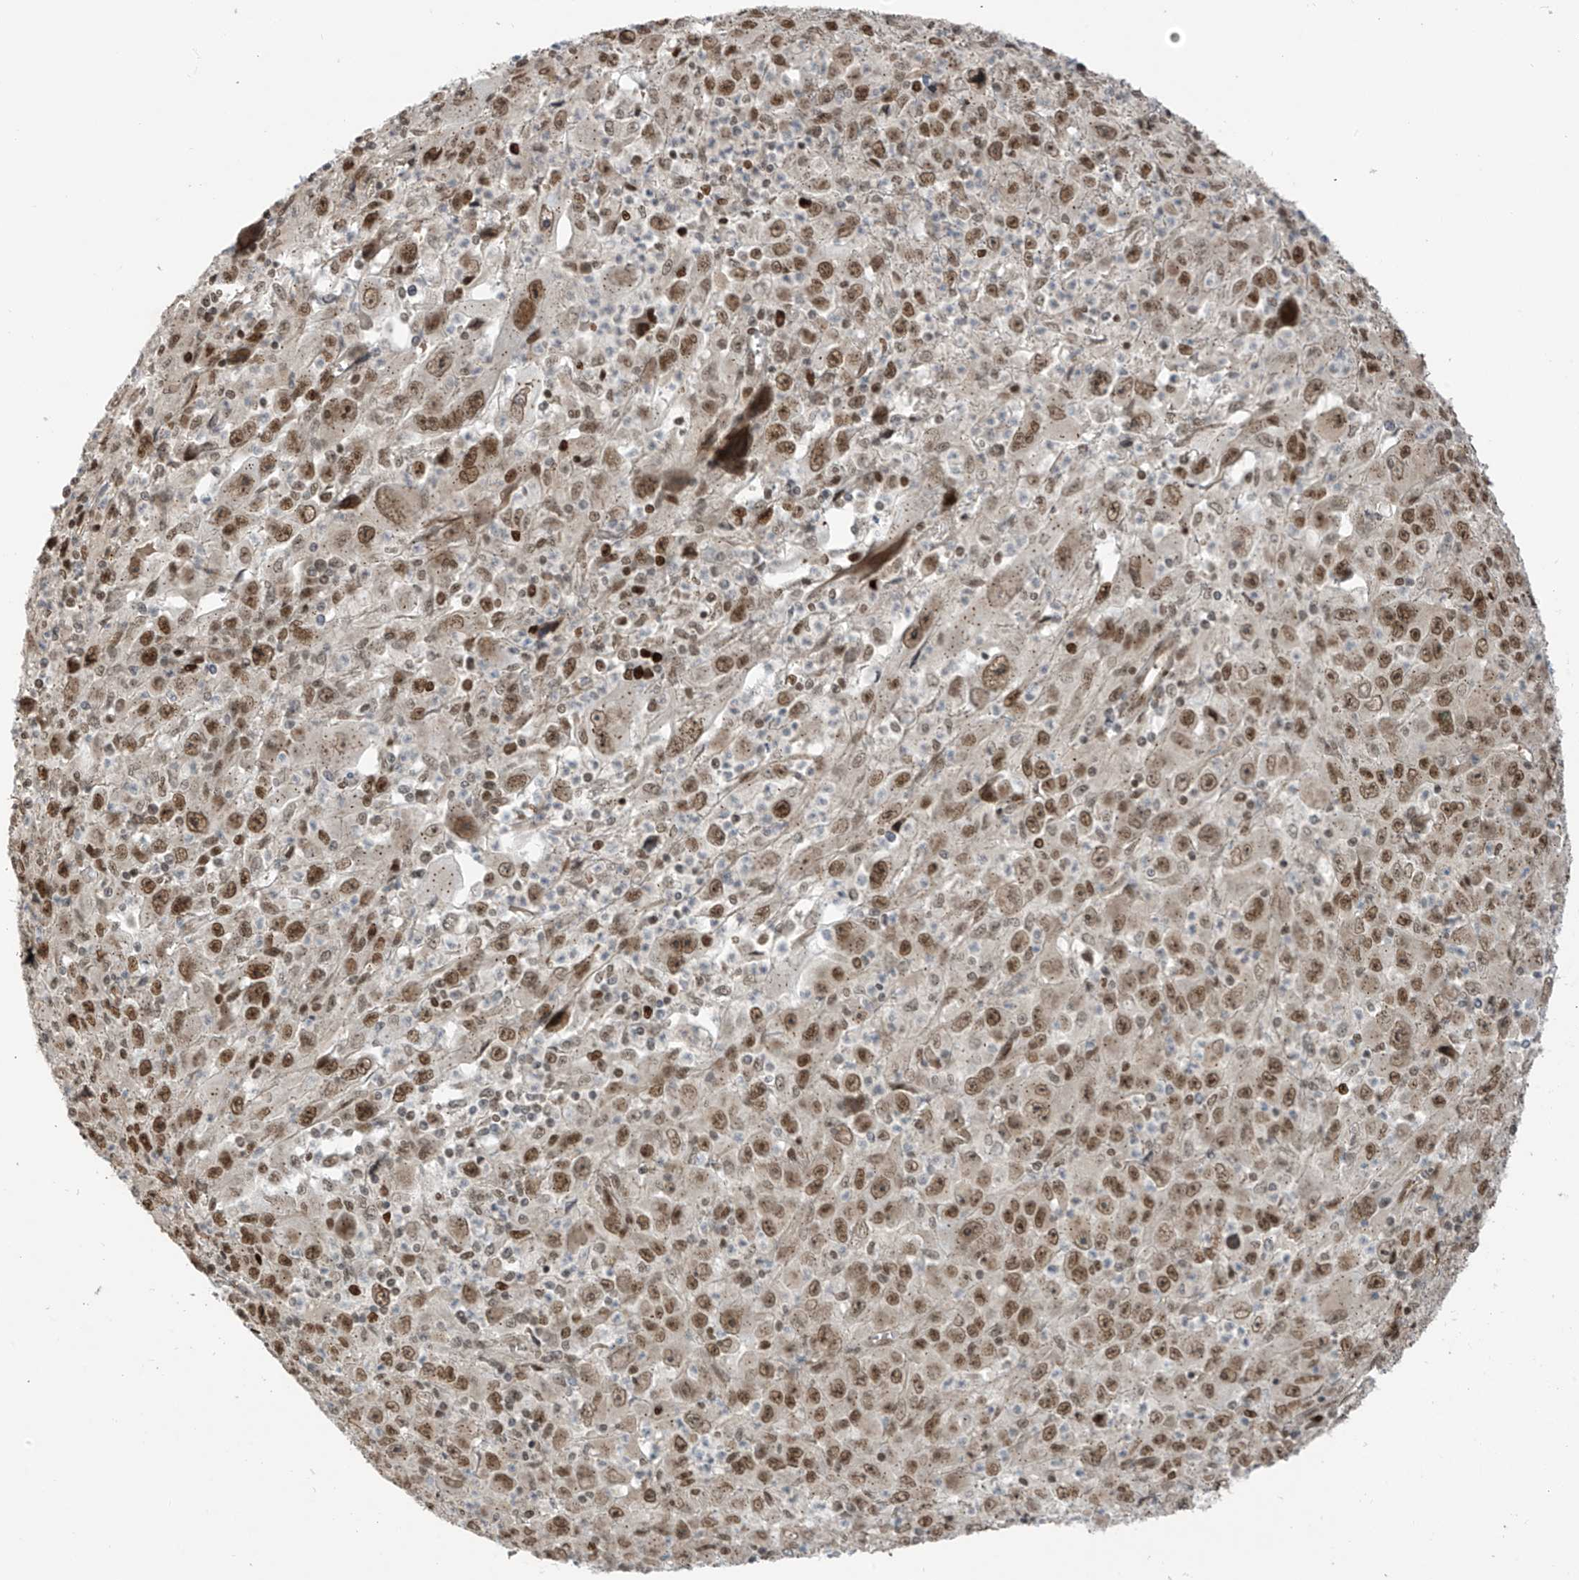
{"staining": {"intensity": "moderate", "quantity": ">75%", "location": "nuclear"}, "tissue": "melanoma", "cell_type": "Tumor cells", "image_type": "cancer", "snomed": [{"axis": "morphology", "description": "Malignant melanoma, Metastatic site"}, {"axis": "topography", "description": "Skin"}], "caption": "A brown stain highlights moderate nuclear expression of a protein in human melanoma tumor cells.", "gene": "ARHGEF3", "patient": {"sex": "female", "age": 56}}